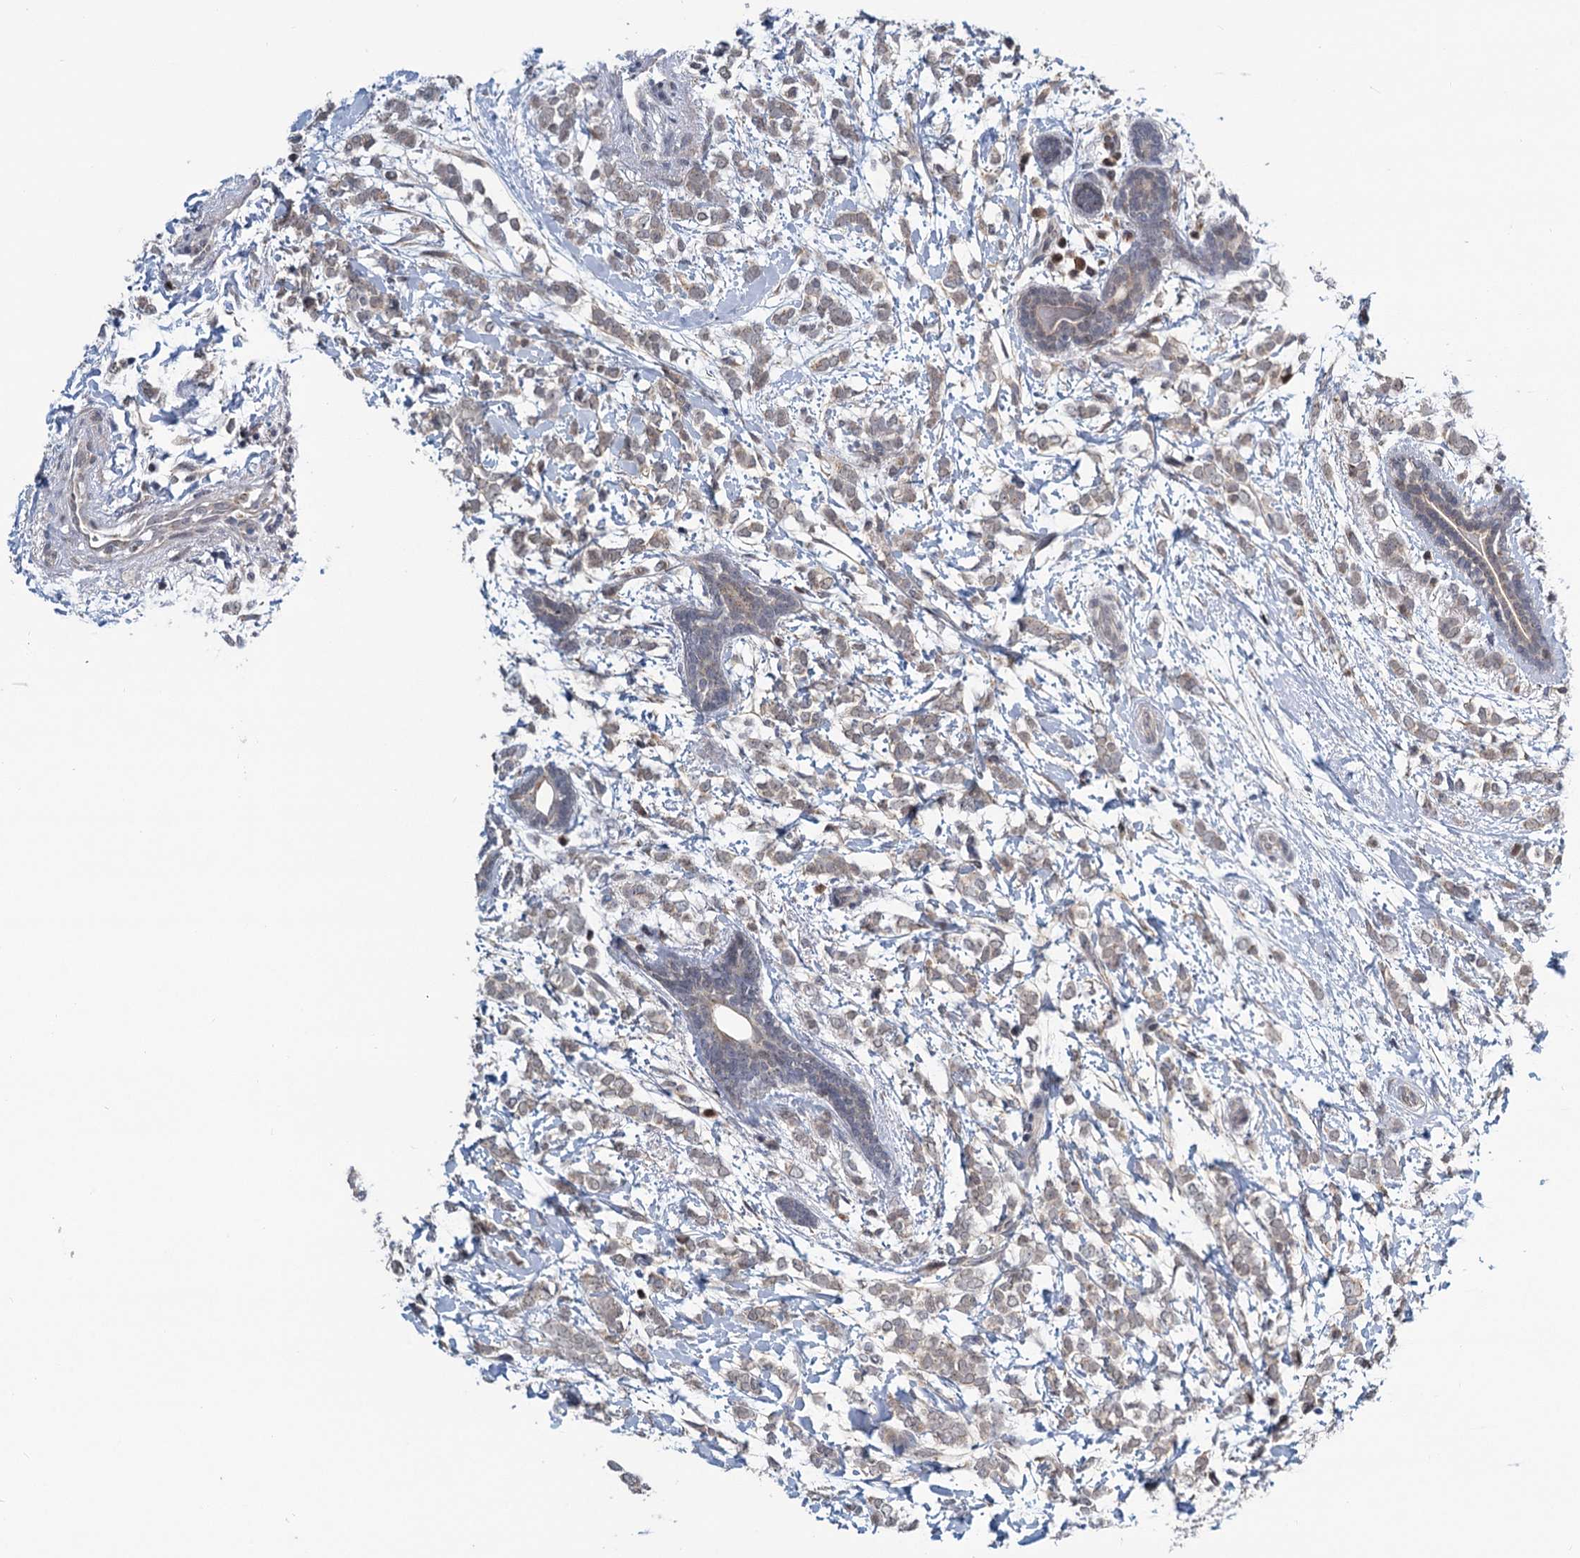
{"staining": {"intensity": "weak", "quantity": "25%-75%", "location": "cytoplasmic/membranous"}, "tissue": "breast cancer", "cell_type": "Tumor cells", "image_type": "cancer", "snomed": [{"axis": "morphology", "description": "Normal tissue, NOS"}, {"axis": "morphology", "description": "Lobular carcinoma"}, {"axis": "topography", "description": "Breast"}], "caption": "About 25%-75% of tumor cells in breast cancer display weak cytoplasmic/membranous protein expression as visualized by brown immunohistochemical staining.", "gene": "STAP1", "patient": {"sex": "female", "age": 47}}